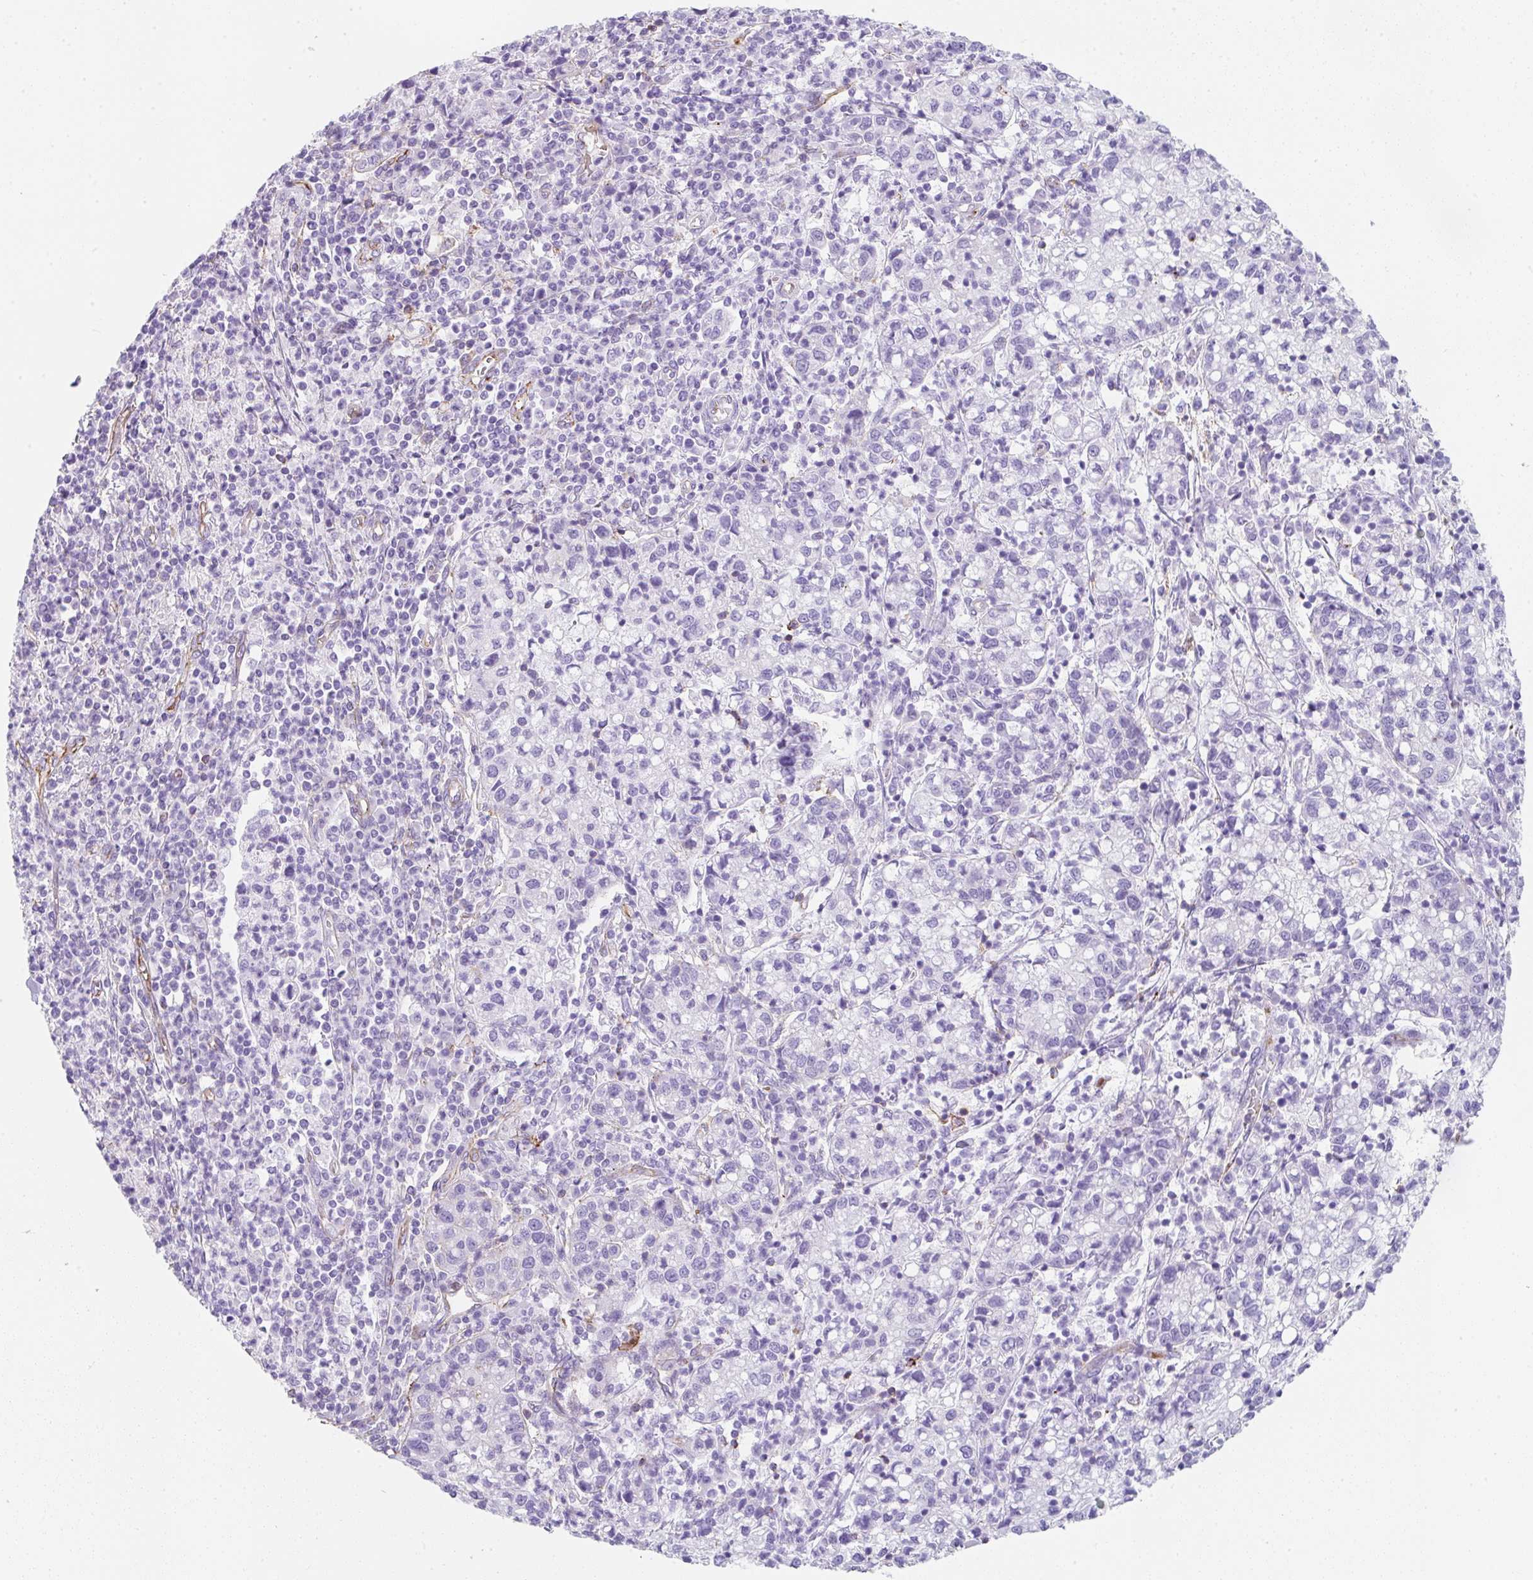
{"staining": {"intensity": "negative", "quantity": "none", "location": "none"}, "tissue": "cervical cancer", "cell_type": "Tumor cells", "image_type": "cancer", "snomed": [{"axis": "morphology", "description": "Normal tissue, NOS"}, {"axis": "morphology", "description": "Adenocarcinoma, NOS"}, {"axis": "topography", "description": "Cervix"}], "caption": "An image of human adenocarcinoma (cervical) is negative for staining in tumor cells.", "gene": "DBN1", "patient": {"sex": "female", "age": 44}}